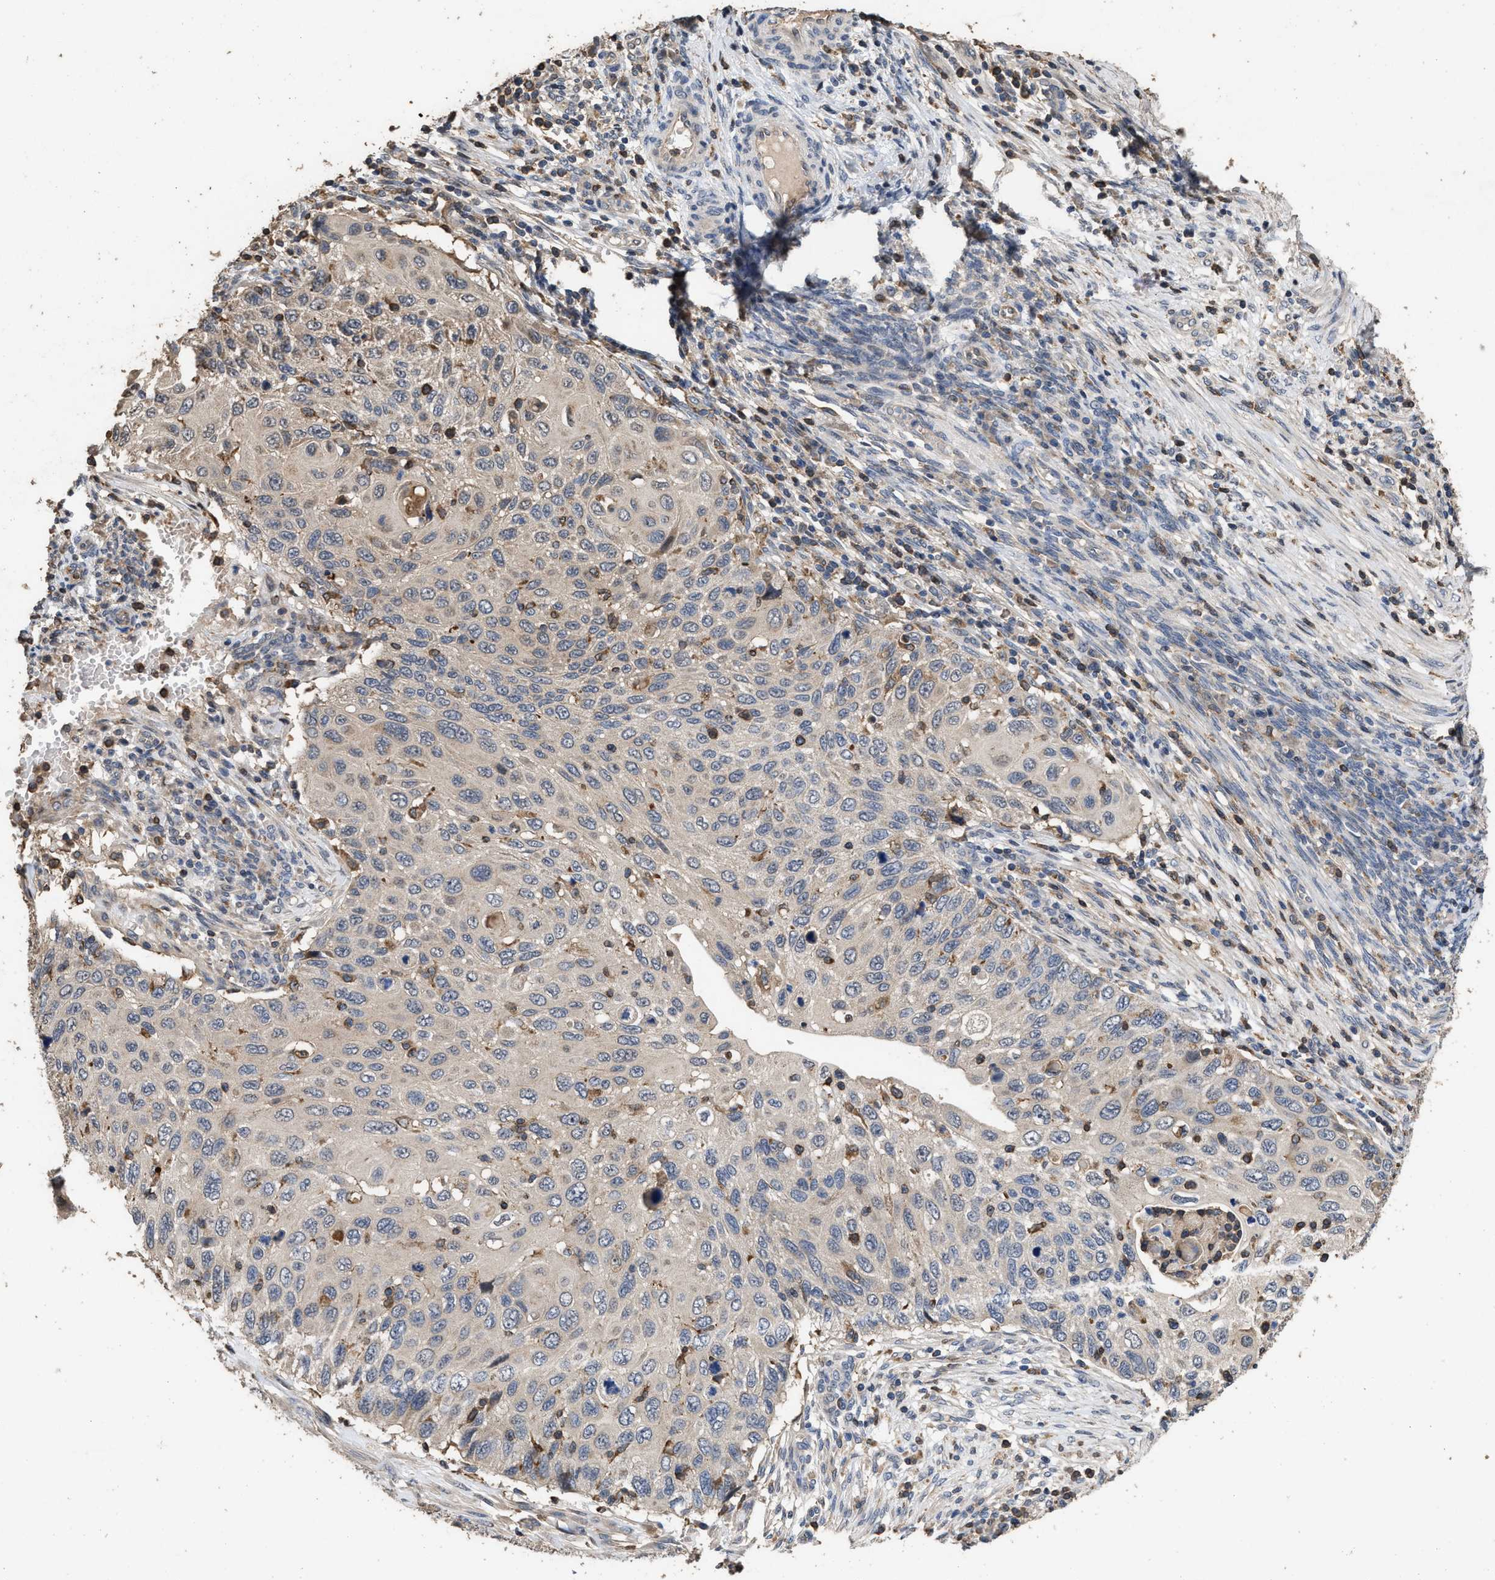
{"staining": {"intensity": "negative", "quantity": "none", "location": "none"}, "tissue": "cervical cancer", "cell_type": "Tumor cells", "image_type": "cancer", "snomed": [{"axis": "morphology", "description": "Squamous cell carcinoma, NOS"}, {"axis": "topography", "description": "Cervix"}], "caption": "This is an immunohistochemistry micrograph of human cervical cancer (squamous cell carcinoma). There is no positivity in tumor cells.", "gene": "TDRKH", "patient": {"sex": "female", "age": 70}}